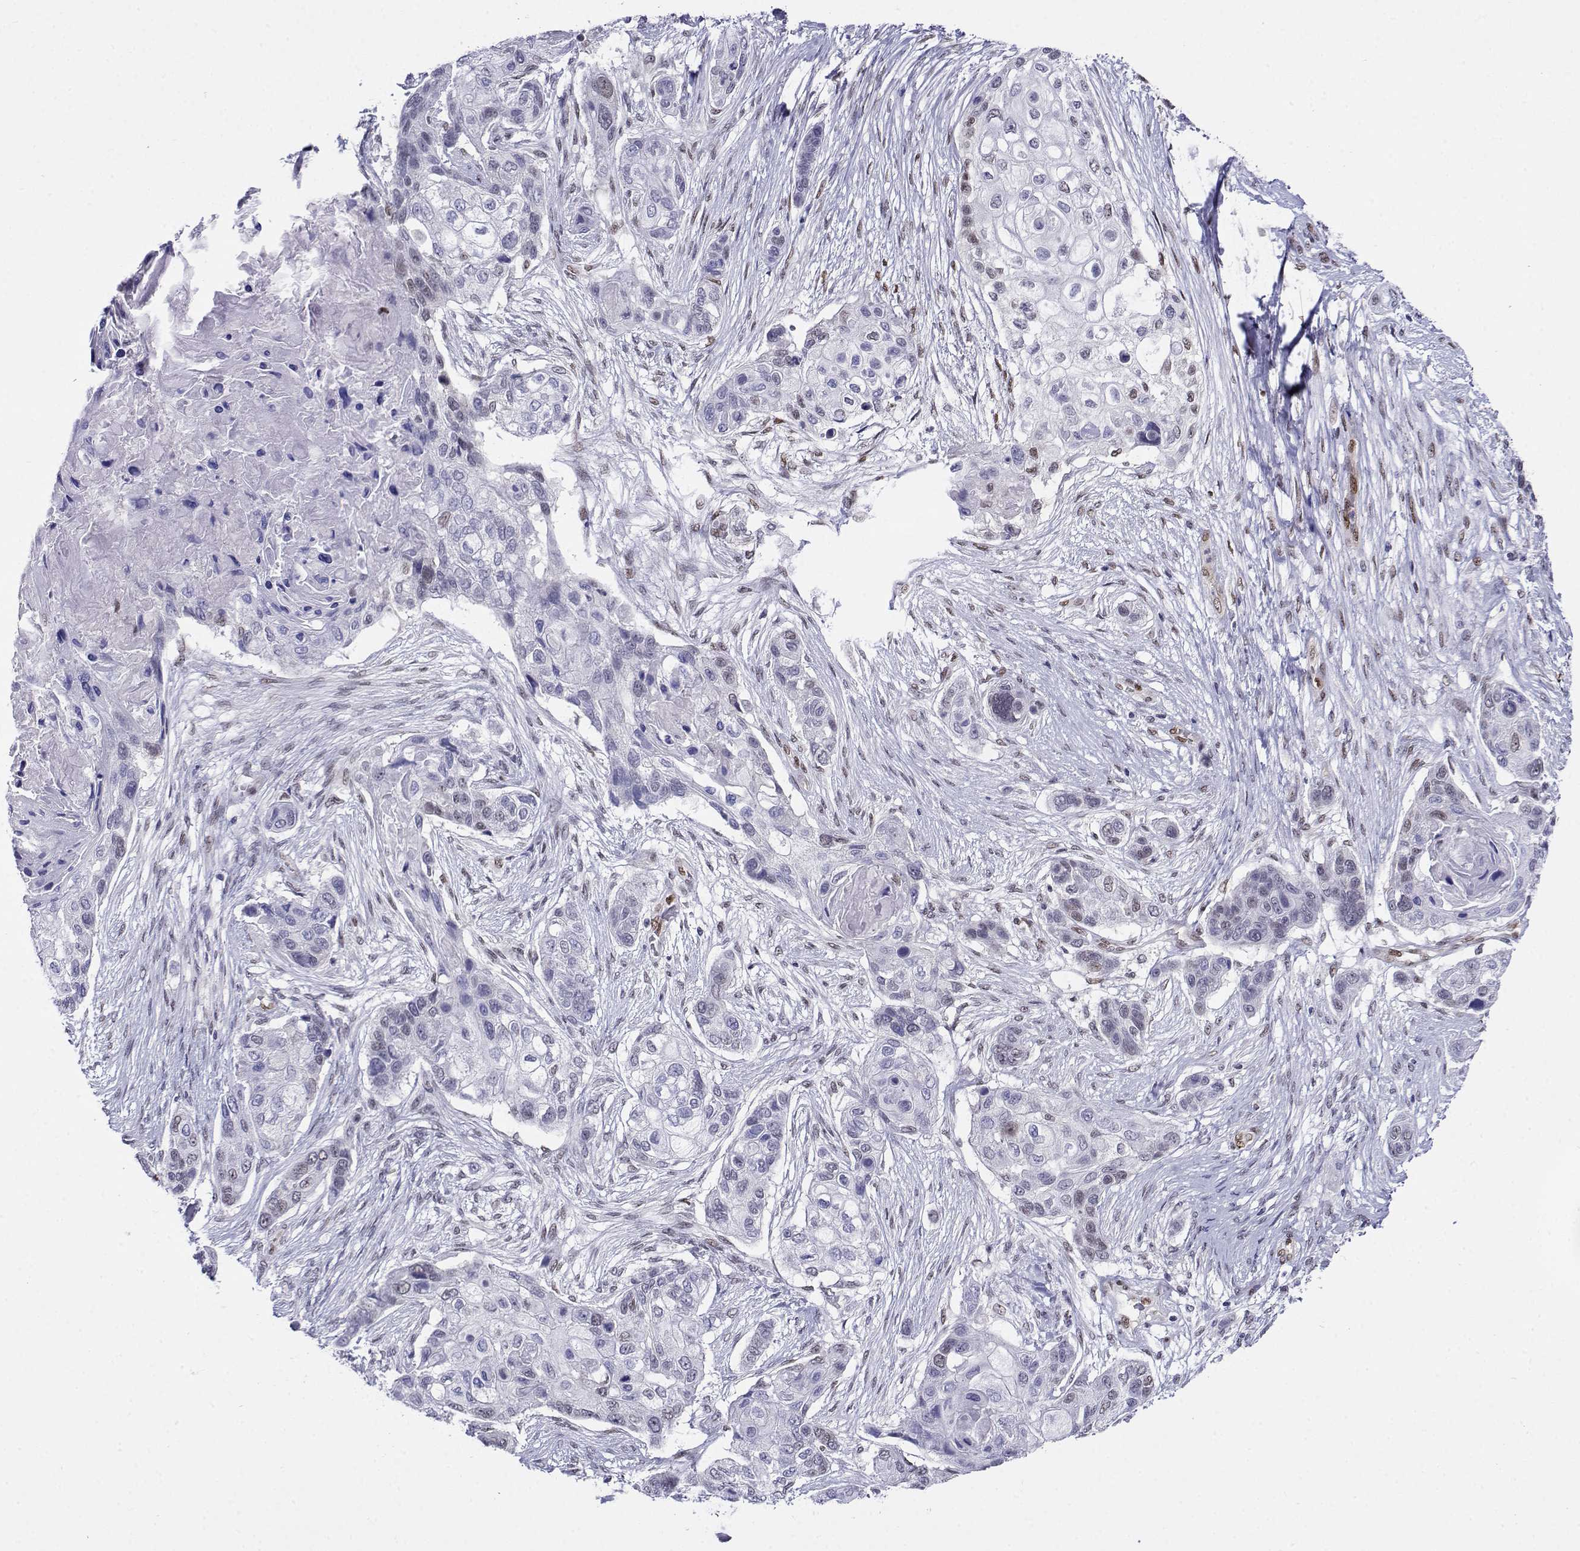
{"staining": {"intensity": "negative", "quantity": "none", "location": "none"}, "tissue": "lung cancer", "cell_type": "Tumor cells", "image_type": "cancer", "snomed": [{"axis": "morphology", "description": "Squamous cell carcinoma, NOS"}, {"axis": "topography", "description": "Lung"}], "caption": "An immunohistochemistry (IHC) image of lung squamous cell carcinoma is shown. There is no staining in tumor cells of lung squamous cell carcinoma. Nuclei are stained in blue.", "gene": "ERF", "patient": {"sex": "male", "age": 69}}